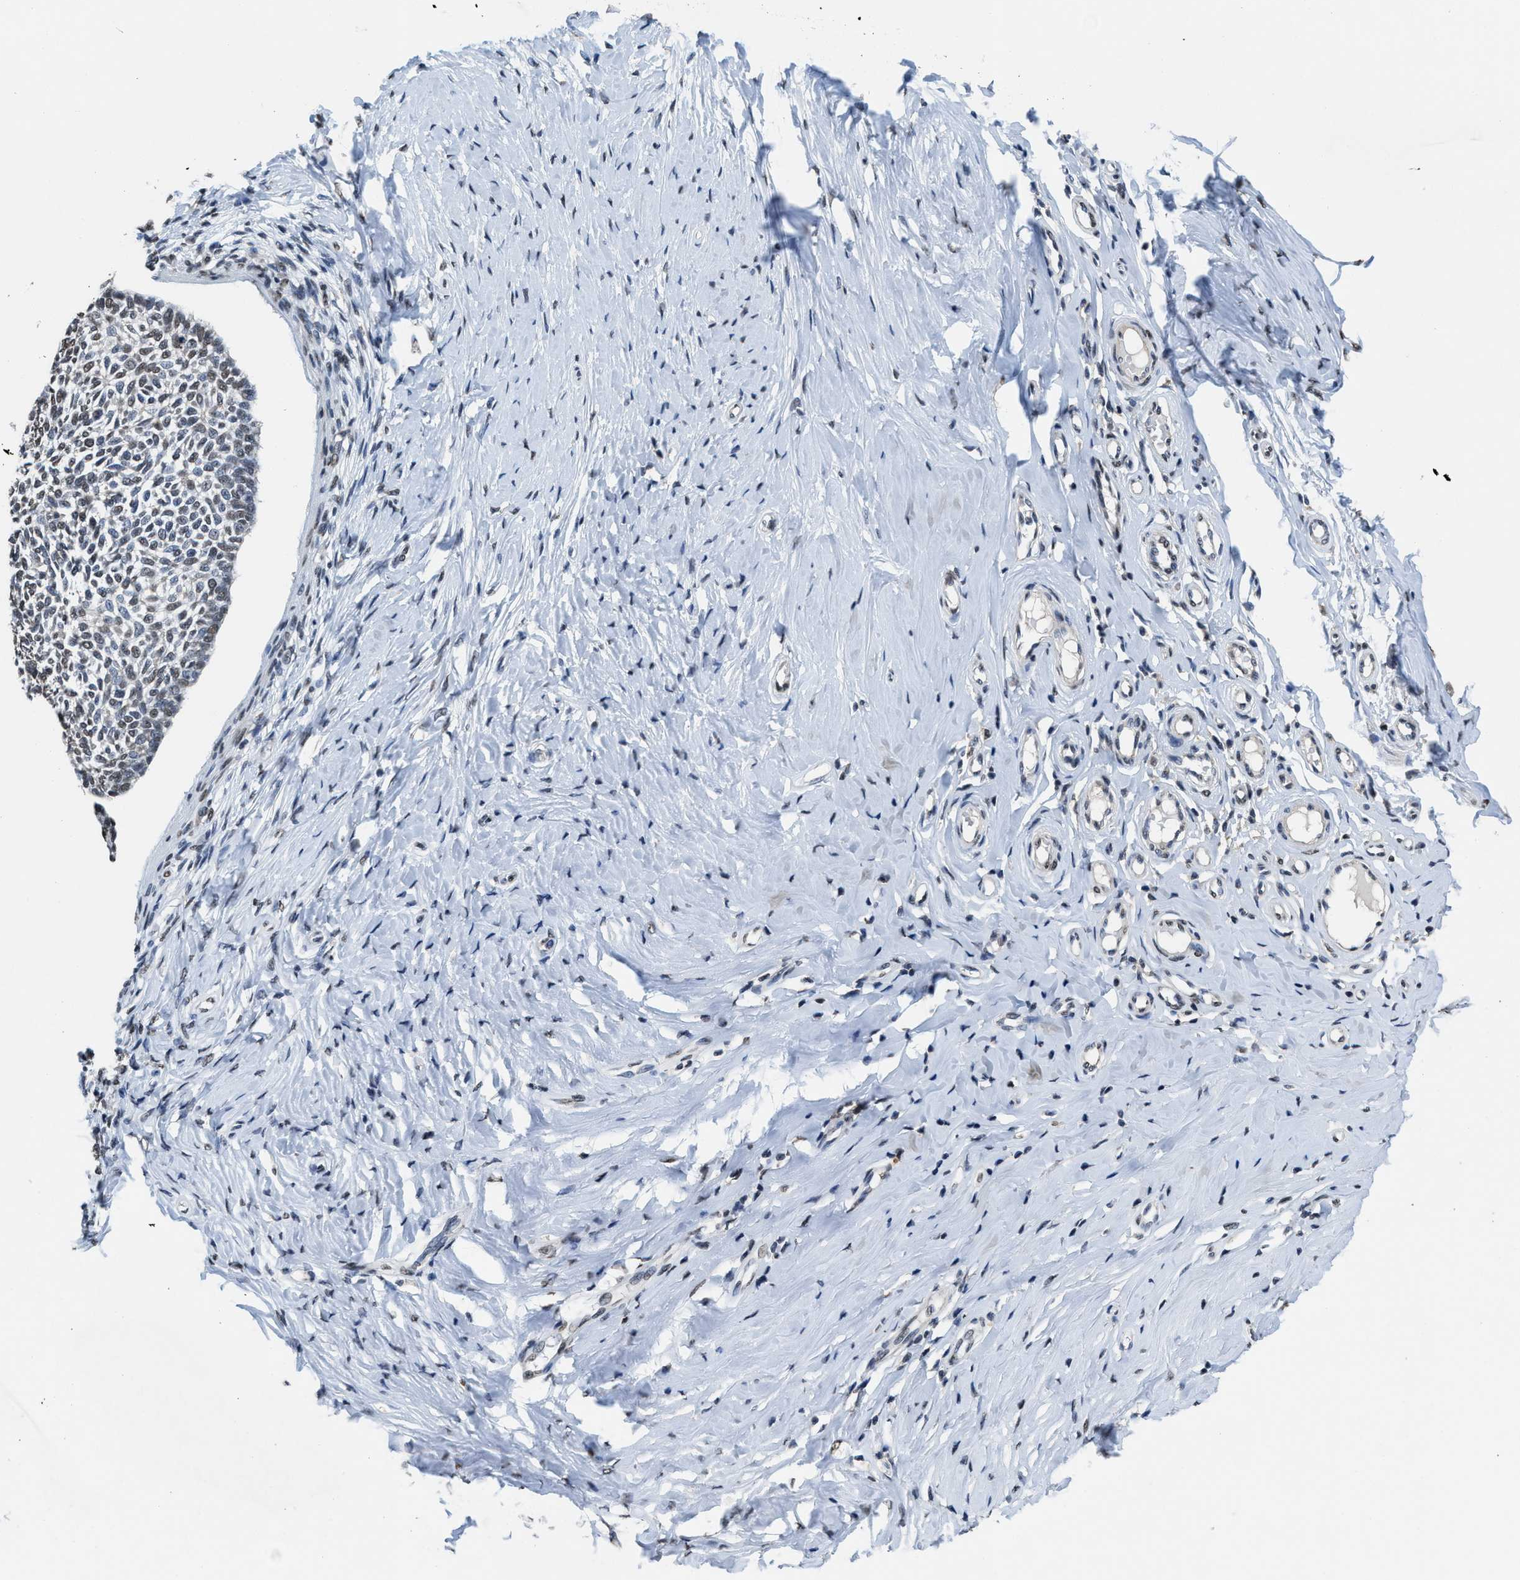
{"staining": {"intensity": "weak", "quantity": "25%-75%", "location": "nuclear"}, "tissue": "skin cancer", "cell_type": "Tumor cells", "image_type": "cancer", "snomed": [{"axis": "morphology", "description": "Normal tissue, NOS"}, {"axis": "morphology", "description": "Basal cell carcinoma"}, {"axis": "topography", "description": "Skin"}], "caption": "IHC of skin basal cell carcinoma reveals low levels of weak nuclear positivity in about 25%-75% of tumor cells. The staining is performed using DAB brown chromogen to label protein expression. The nuclei are counter-stained blue using hematoxylin.", "gene": "SUPT16H", "patient": {"sex": "male", "age": 87}}